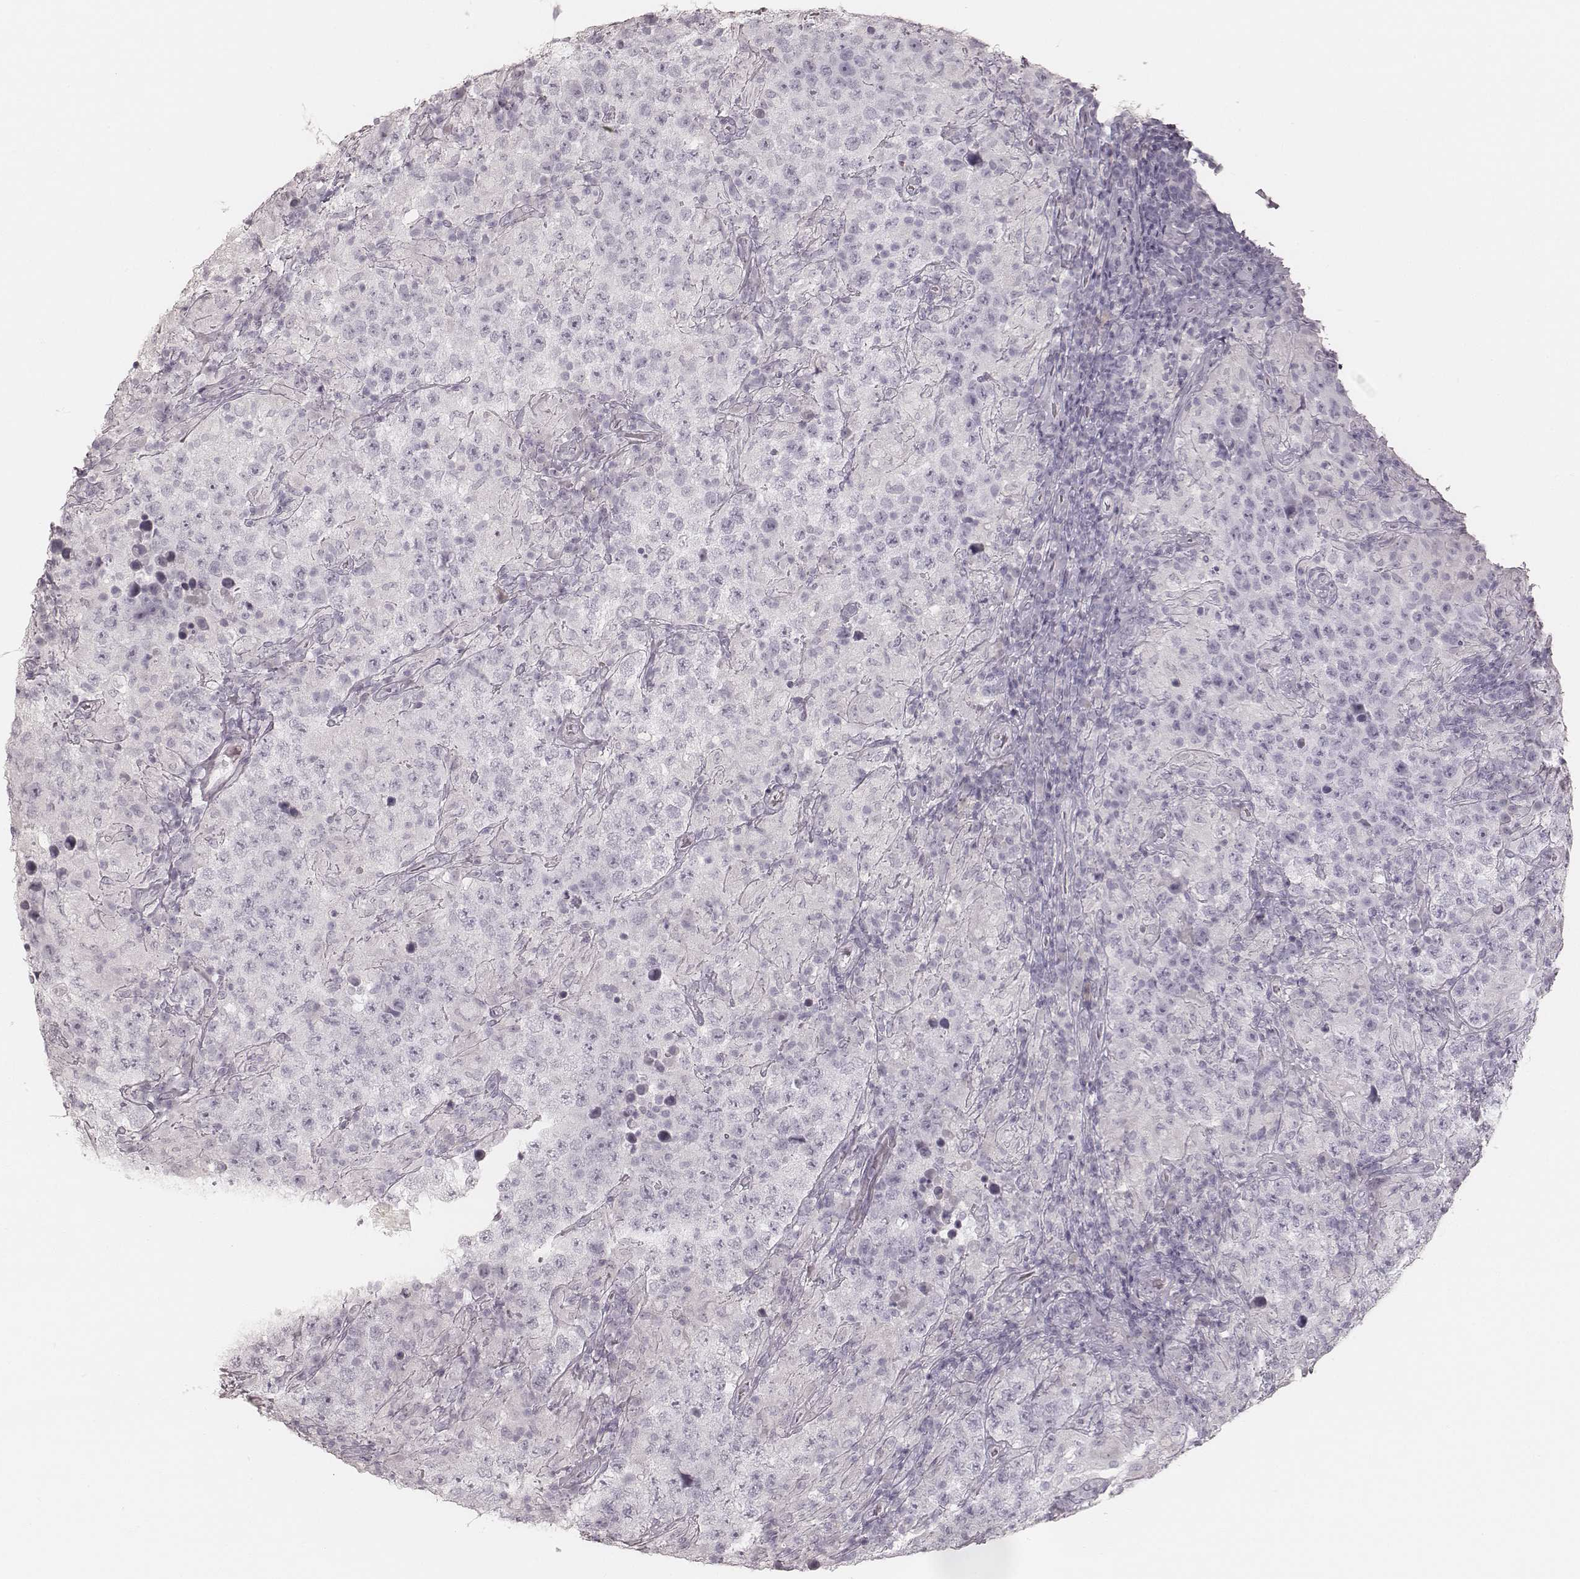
{"staining": {"intensity": "negative", "quantity": "none", "location": "none"}, "tissue": "testis cancer", "cell_type": "Tumor cells", "image_type": "cancer", "snomed": [{"axis": "morphology", "description": "Seminoma, NOS"}, {"axis": "morphology", "description": "Carcinoma, Embryonal, NOS"}, {"axis": "topography", "description": "Testis"}], "caption": "This image is of seminoma (testis) stained with IHC to label a protein in brown with the nuclei are counter-stained blue. There is no staining in tumor cells.", "gene": "KRT82", "patient": {"sex": "male", "age": 41}}